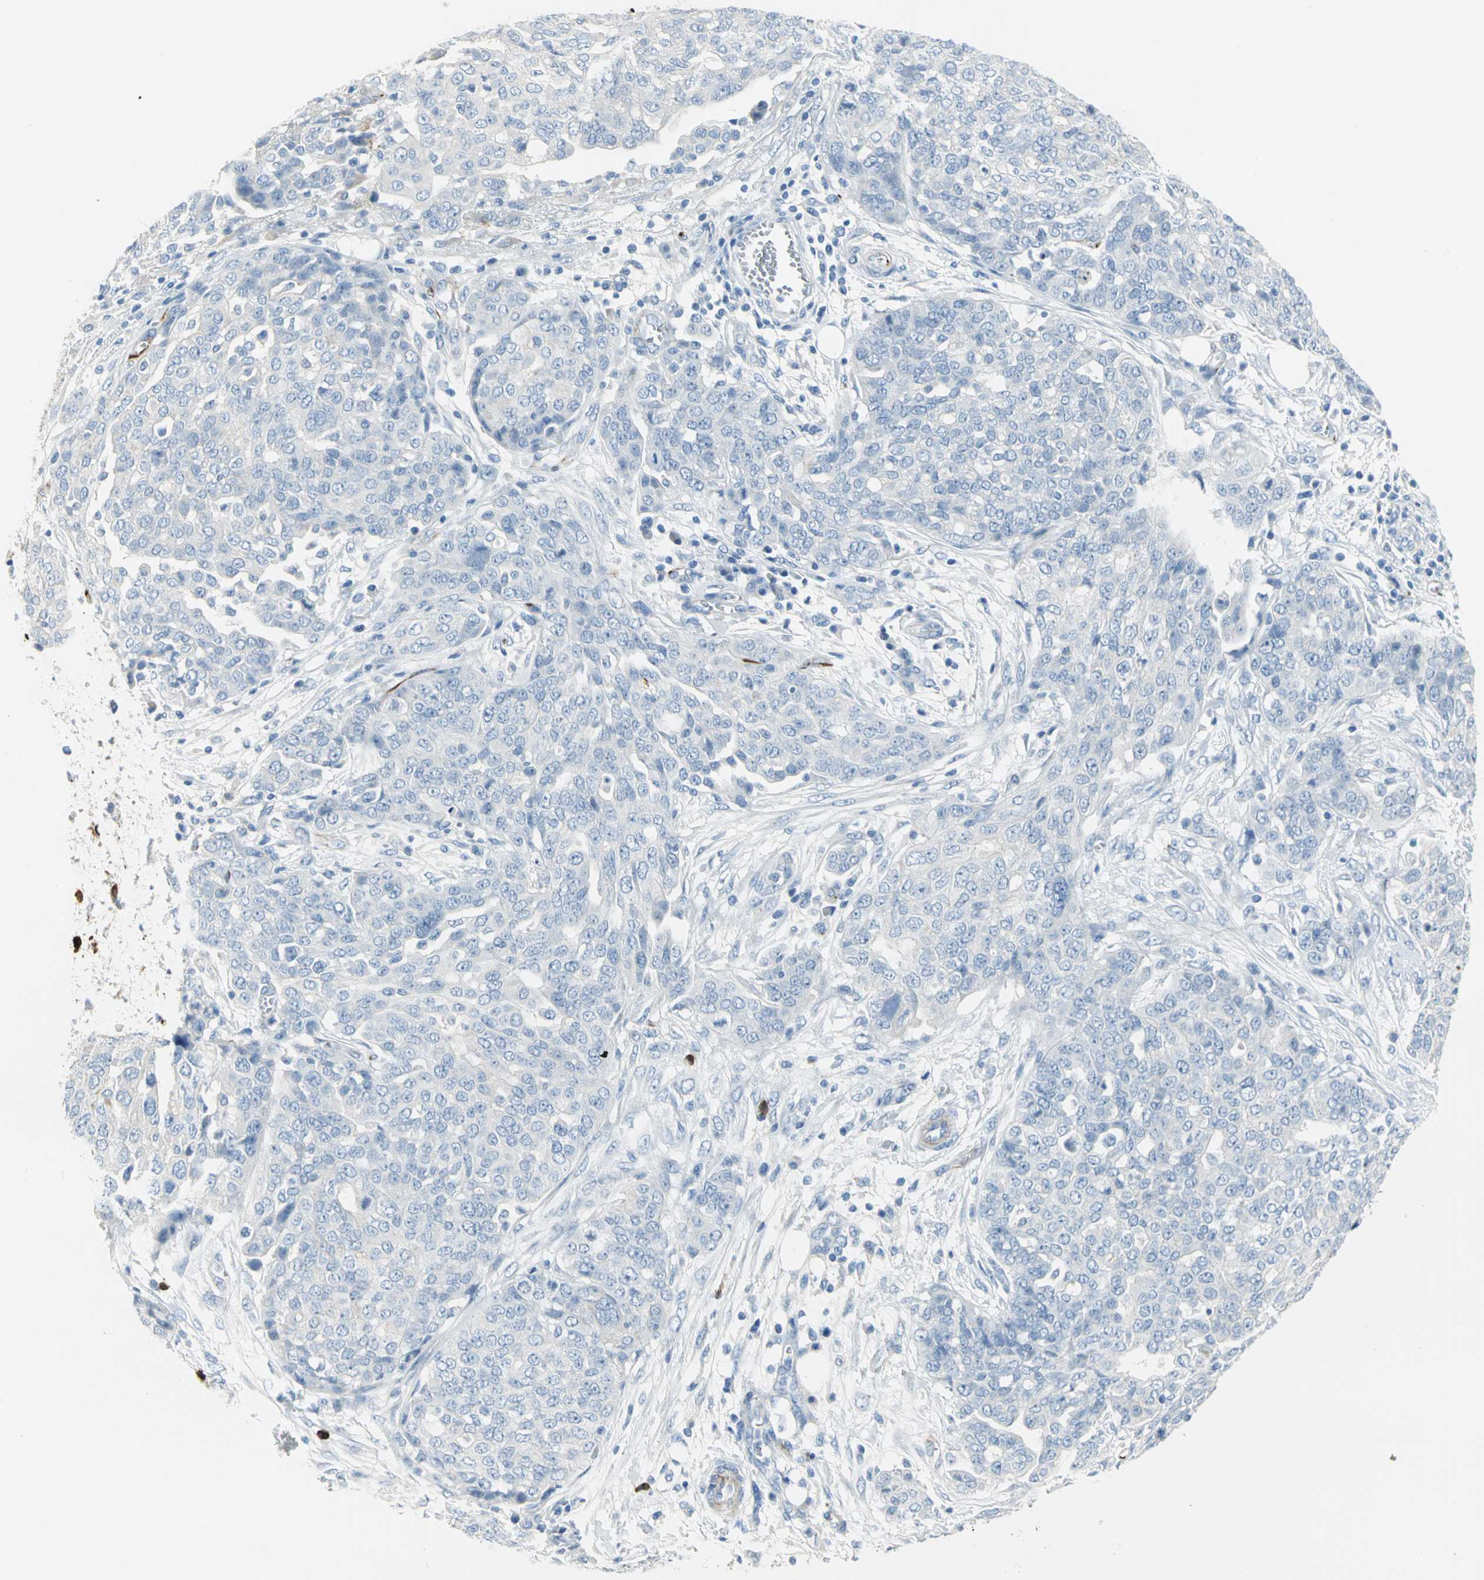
{"staining": {"intensity": "negative", "quantity": "none", "location": "none"}, "tissue": "ovarian cancer", "cell_type": "Tumor cells", "image_type": "cancer", "snomed": [{"axis": "morphology", "description": "Cystadenocarcinoma, serous, NOS"}, {"axis": "topography", "description": "Soft tissue"}, {"axis": "topography", "description": "Ovary"}], "caption": "This is a histopathology image of IHC staining of ovarian cancer, which shows no expression in tumor cells. Nuclei are stained in blue.", "gene": "ALOX15", "patient": {"sex": "female", "age": 57}}